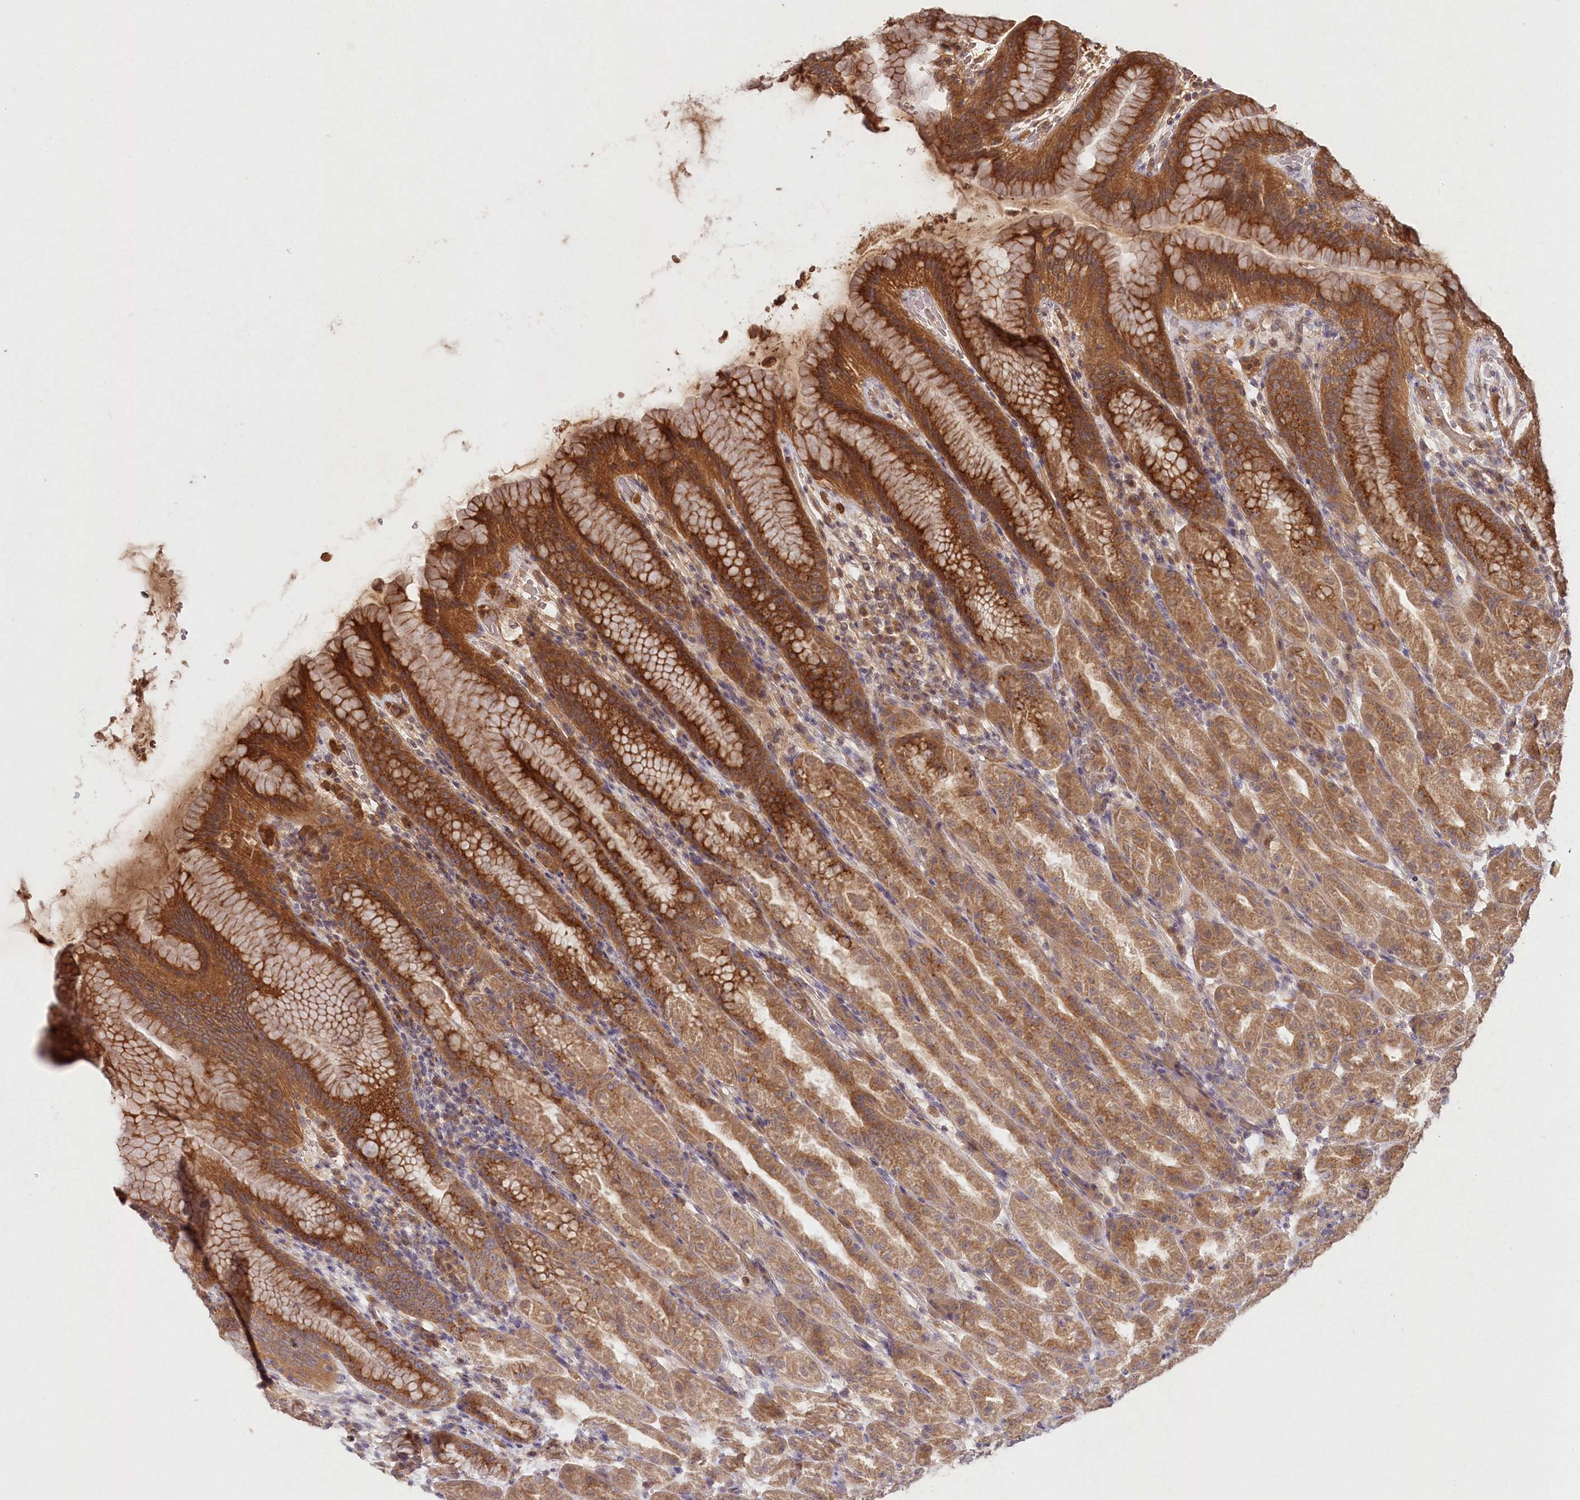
{"staining": {"intensity": "strong", "quantity": ">75%", "location": "cytoplasmic/membranous"}, "tissue": "stomach", "cell_type": "Glandular cells", "image_type": "normal", "snomed": [{"axis": "morphology", "description": "Normal tissue, NOS"}, {"axis": "topography", "description": "Stomach"}], "caption": "A high-resolution image shows immunohistochemistry (IHC) staining of normal stomach, which reveals strong cytoplasmic/membranous positivity in about >75% of glandular cells.", "gene": "IRAK1BP1", "patient": {"sex": "female", "age": 79}}